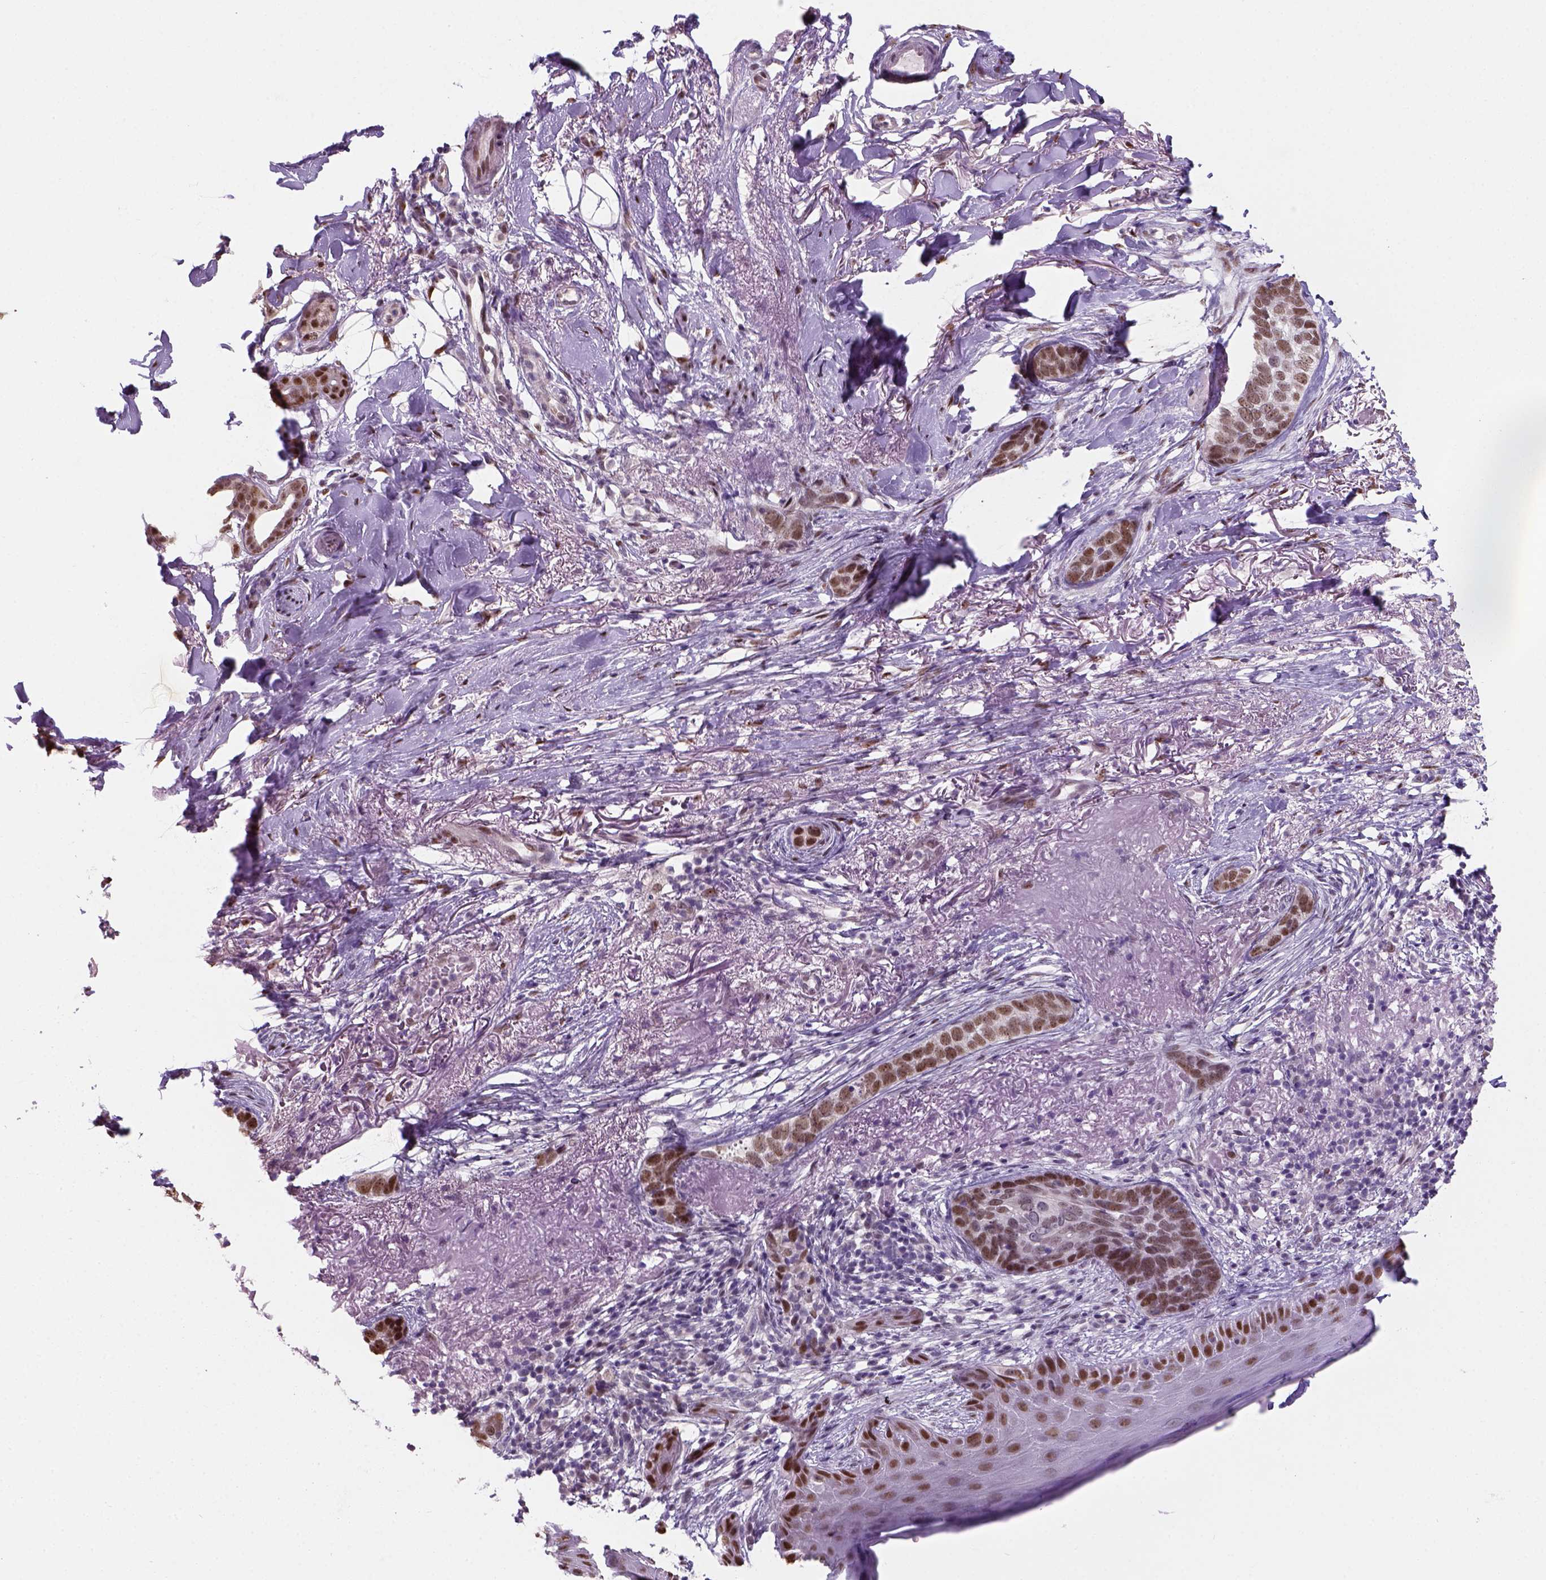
{"staining": {"intensity": "moderate", "quantity": ">75%", "location": "nuclear"}, "tissue": "skin cancer", "cell_type": "Tumor cells", "image_type": "cancer", "snomed": [{"axis": "morphology", "description": "Normal tissue, NOS"}, {"axis": "morphology", "description": "Basal cell carcinoma"}, {"axis": "topography", "description": "Skin"}], "caption": "A high-resolution image shows immunohistochemistry (IHC) staining of skin basal cell carcinoma, which exhibits moderate nuclear staining in about >75% of tumor cells. The staining was performed using DAB, with brown indicating positive protein expression. Nuclei are stained blue with hematoxylin.", "gene": "C1orf112", "patient": {"sex": "male", "age": 84}}